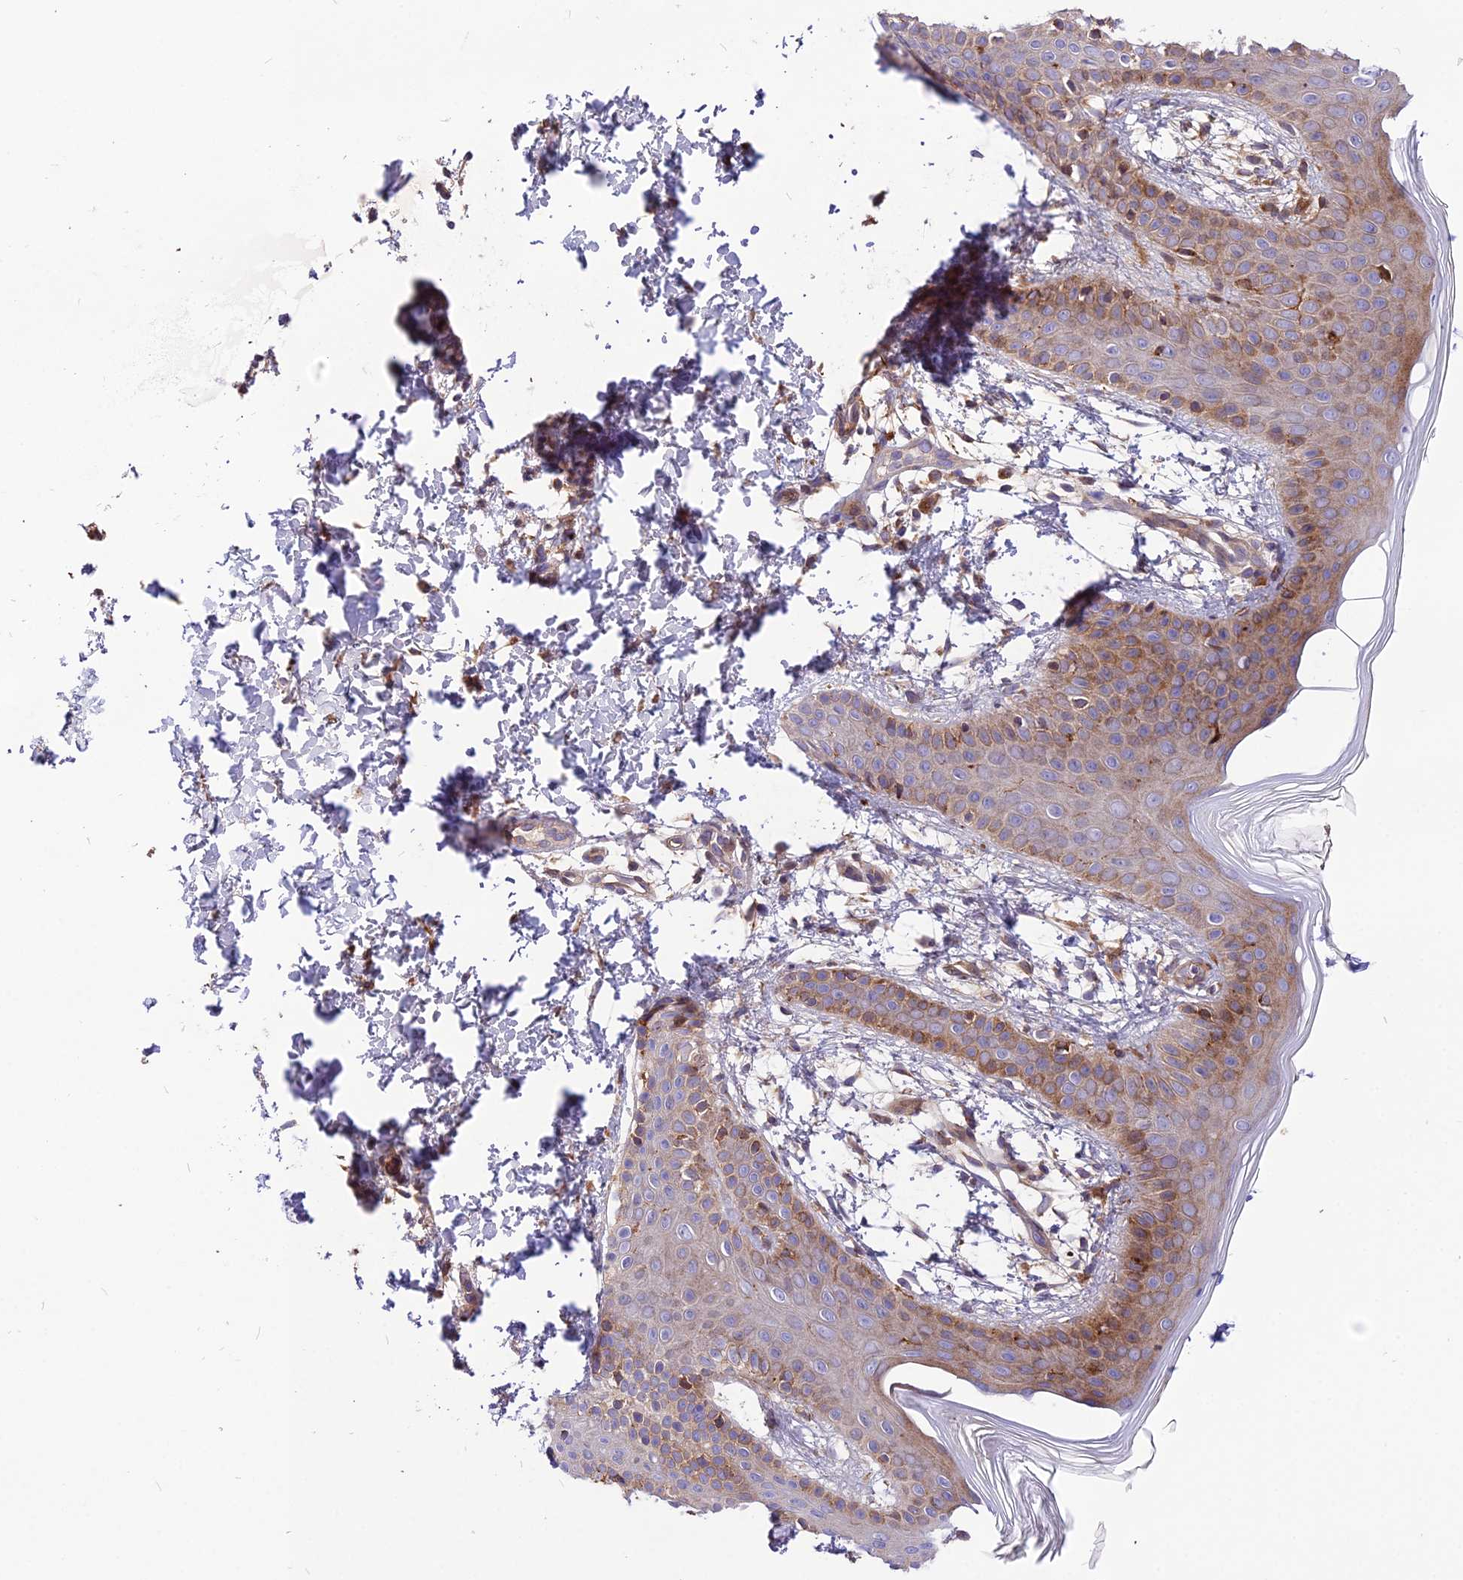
{"staining": {"intensity": "strong", "quantity": "<25%", "location": "cytoplasmic/membranous"}, "tissue": "skin", "cell_type": "Fibroblasts", "image_type": "normal", "snomed": [{"axis": "morphology", "description": "Normal tissue, NOS"}, {"axis": "topography", "description": "Skin"}], "caption": "Protein analysis of unremarkable skin demonstrates strong cytoplasmic/membranous positivity in approximately <25% of fibroblasts.", "gene": "ROCK1", "patient": {"sex": "male", "age": 36}}